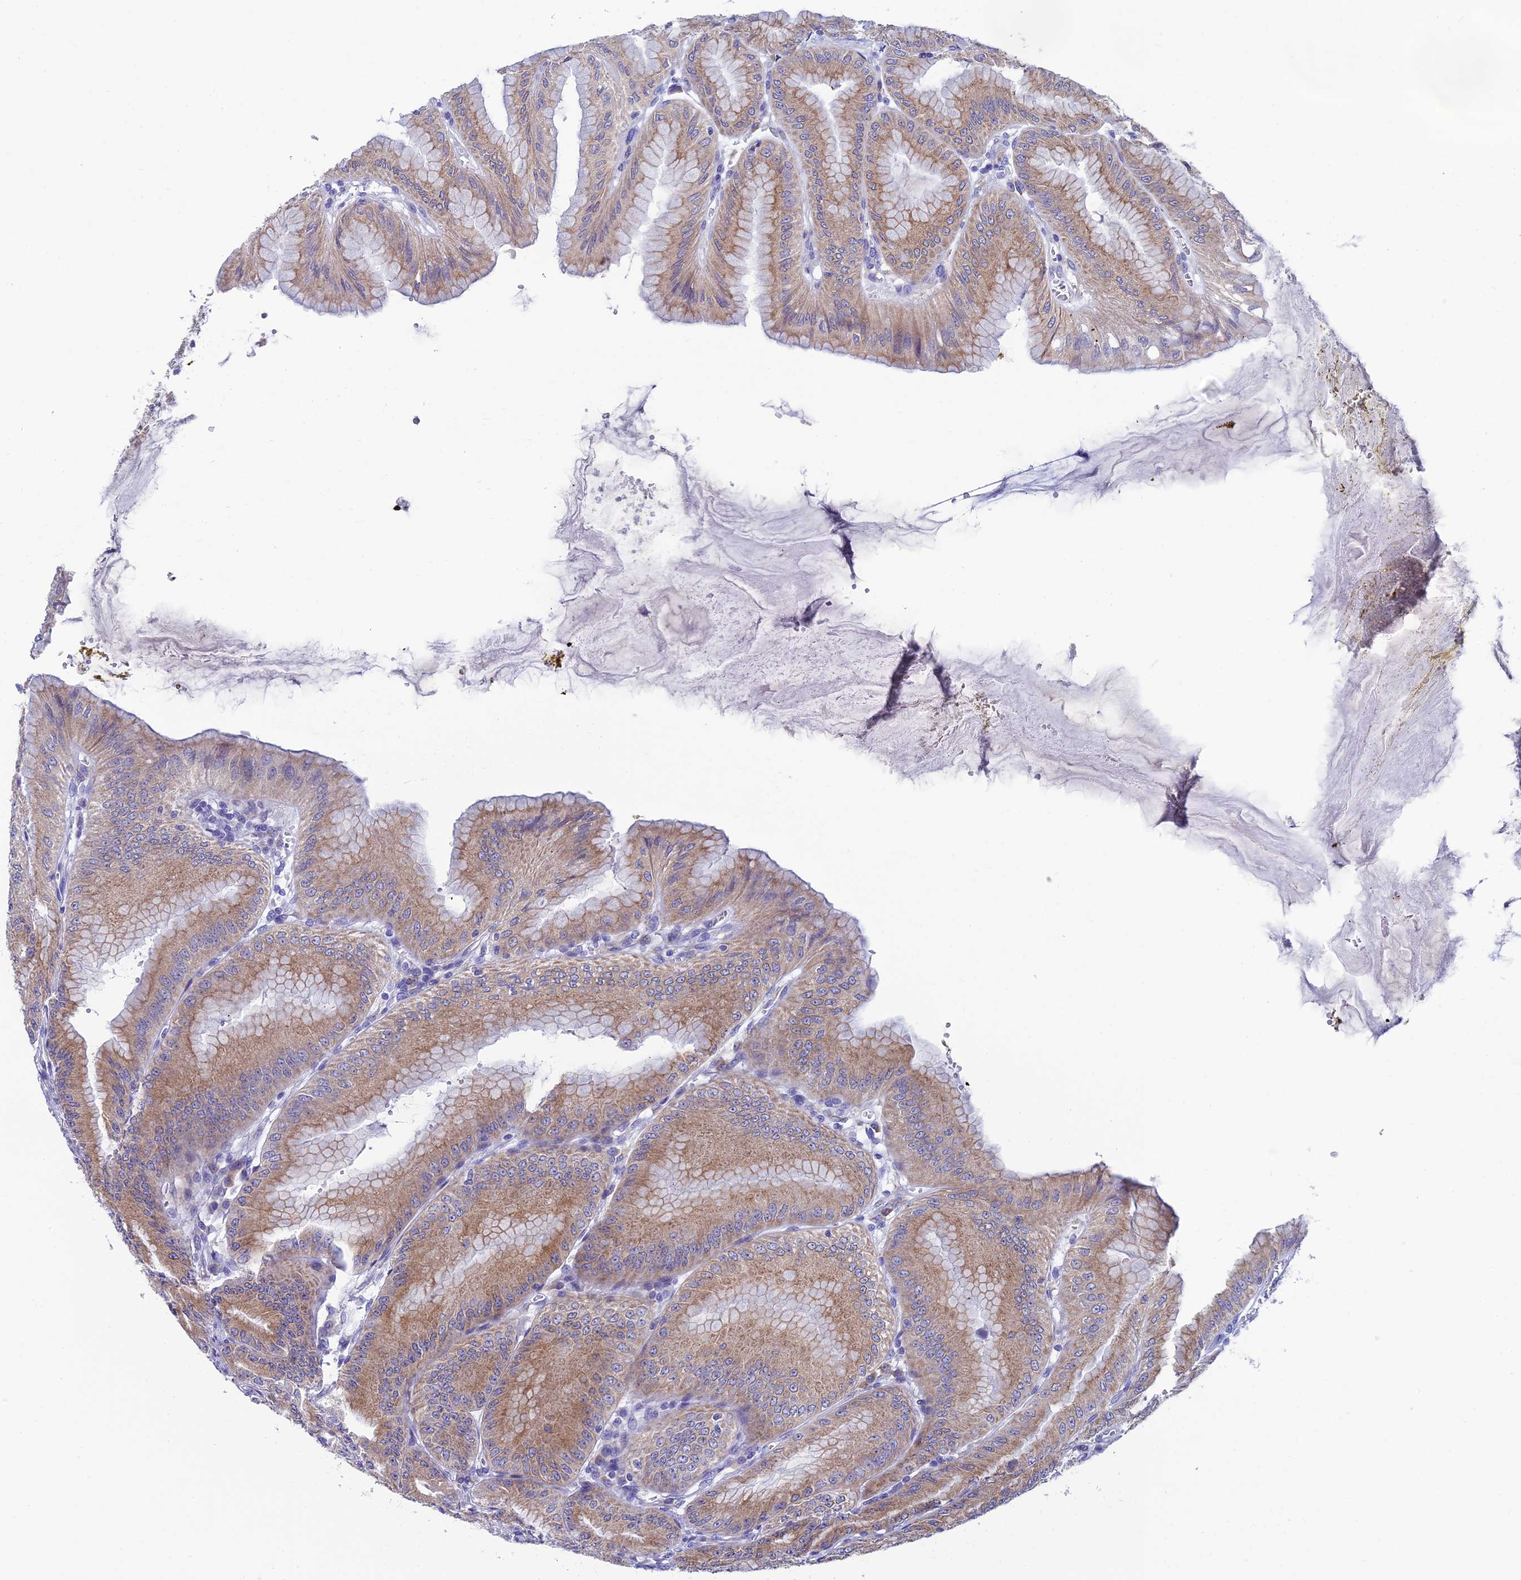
{"staining": {"intensity": "moderate", "quantity": ">75%", "location": "cytoplasmic/membranous"}, "tissue": "stomach", "cell_type": "Glandular cells", "image_type": "normal", "snomed": [{"axis": "morphology", "description": "Normal tissue, NOS"}, {"axis": "topography", "description": "Stomach, lower"}], "caption": "Immunohistochemistry (IHC) of normal human stomach exhibits medium levels of moderate cytoplasmic/membranous positivity in about >75% of glandular cells. Using DAB (brown) and hematoxylin (blue) stains, captured at high magnification using brightfield microscopy.", "gene": "REEP4", "patient": {"sex": "male", "age": 71}}